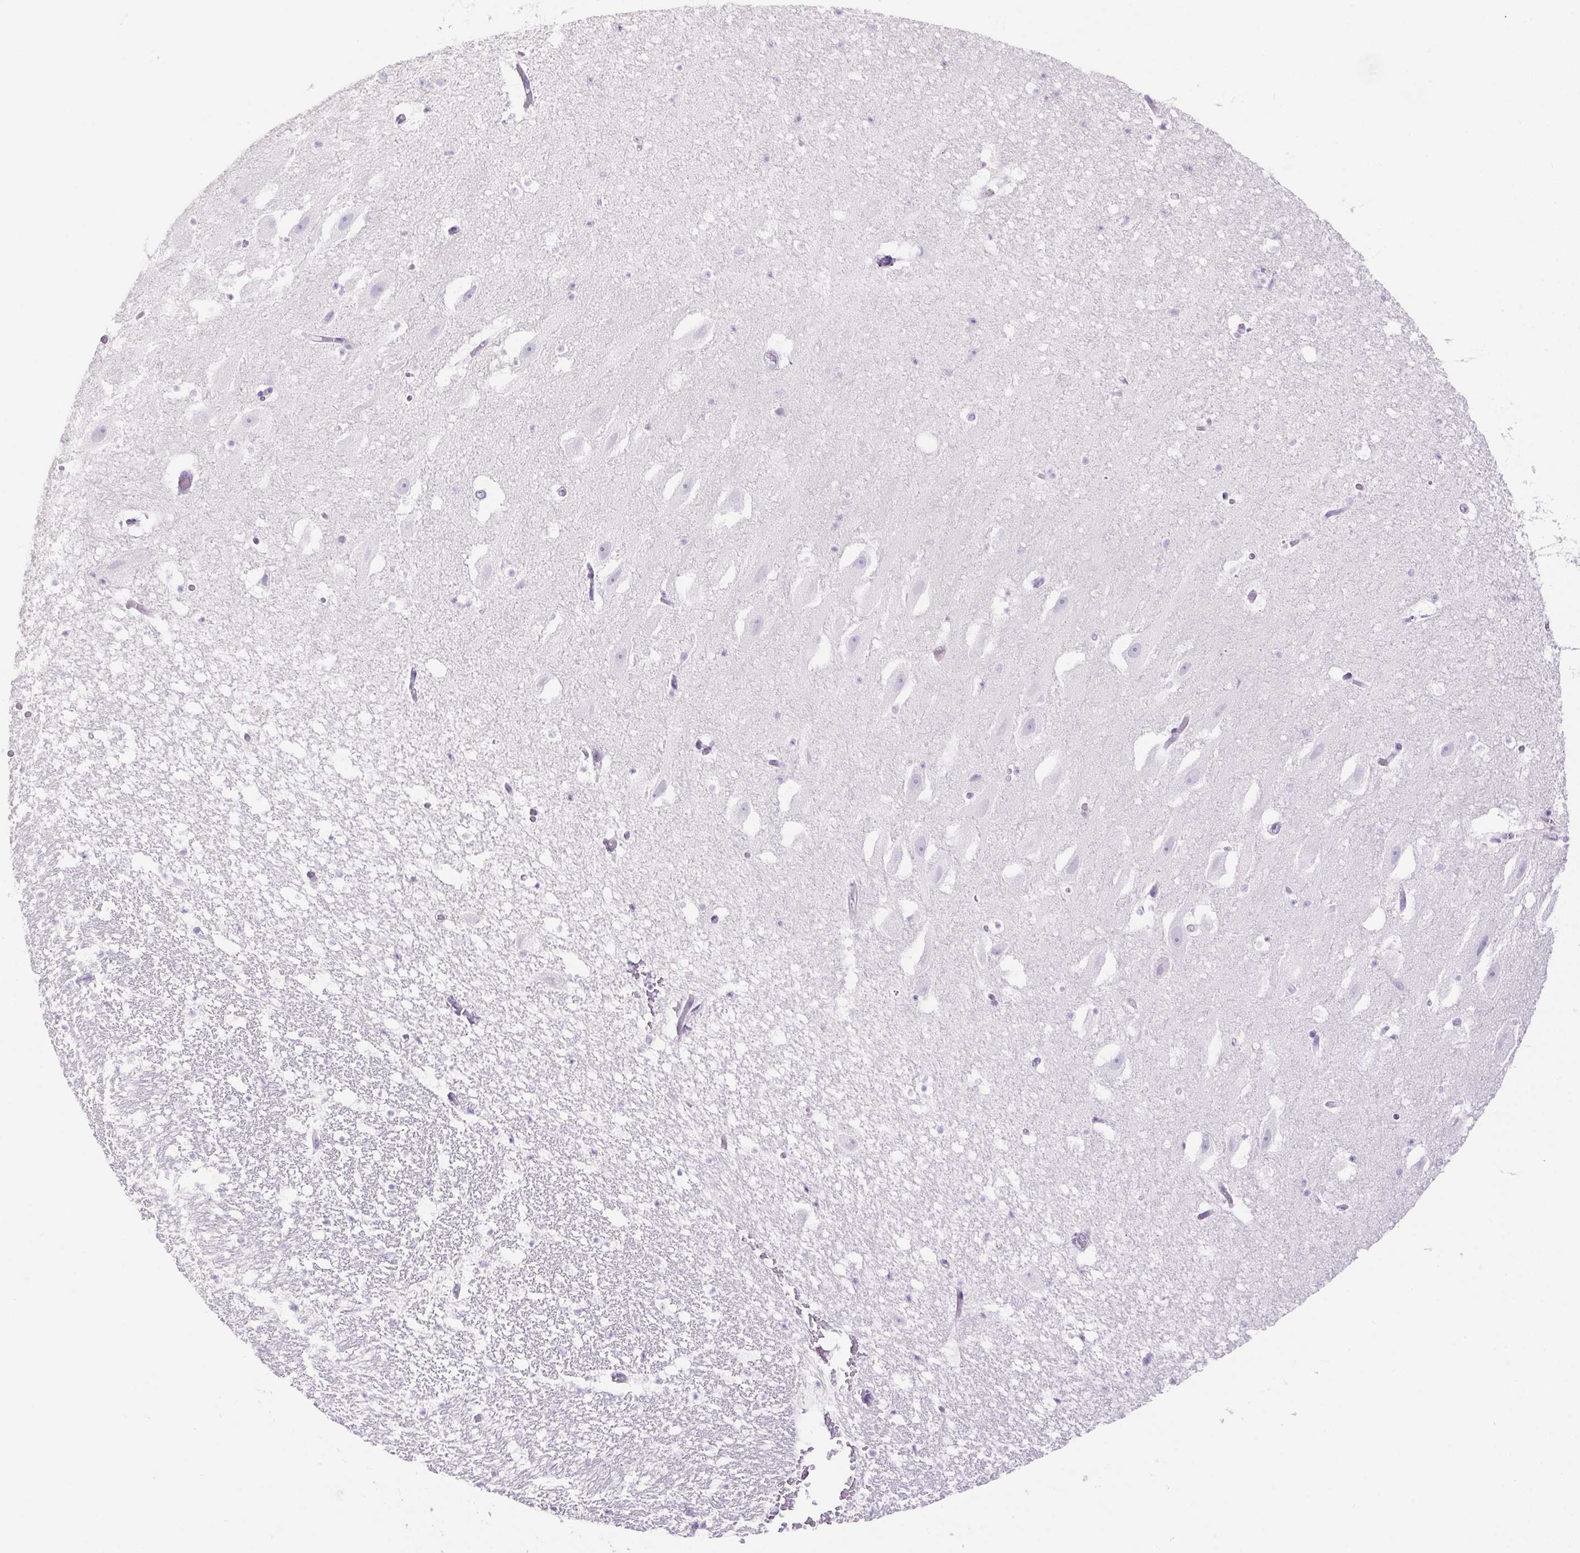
{"staining": {"intensity": "negative", "quantity": "none", "location": "none"}, "tissue": "hippocampus", "cell_type": "Glial cells", "image_type": "normal", "snomed": [{"axis": "morphology", "description": "Normal tissue, NOS"}, {"axis": "topography", "description": "Hippocampus"}], "caption": "Immunohistochemical staining of unremarkable human hippocampus demonstrates no significant expression in glial cells. Brightfield microscopy of immunohistochemistry (IHC) stained with DAB (brown) and hematoxylin (blue), captured at high magnification.", "gene": "ERP27", "patient": {"sex": "male", "age": 26}}